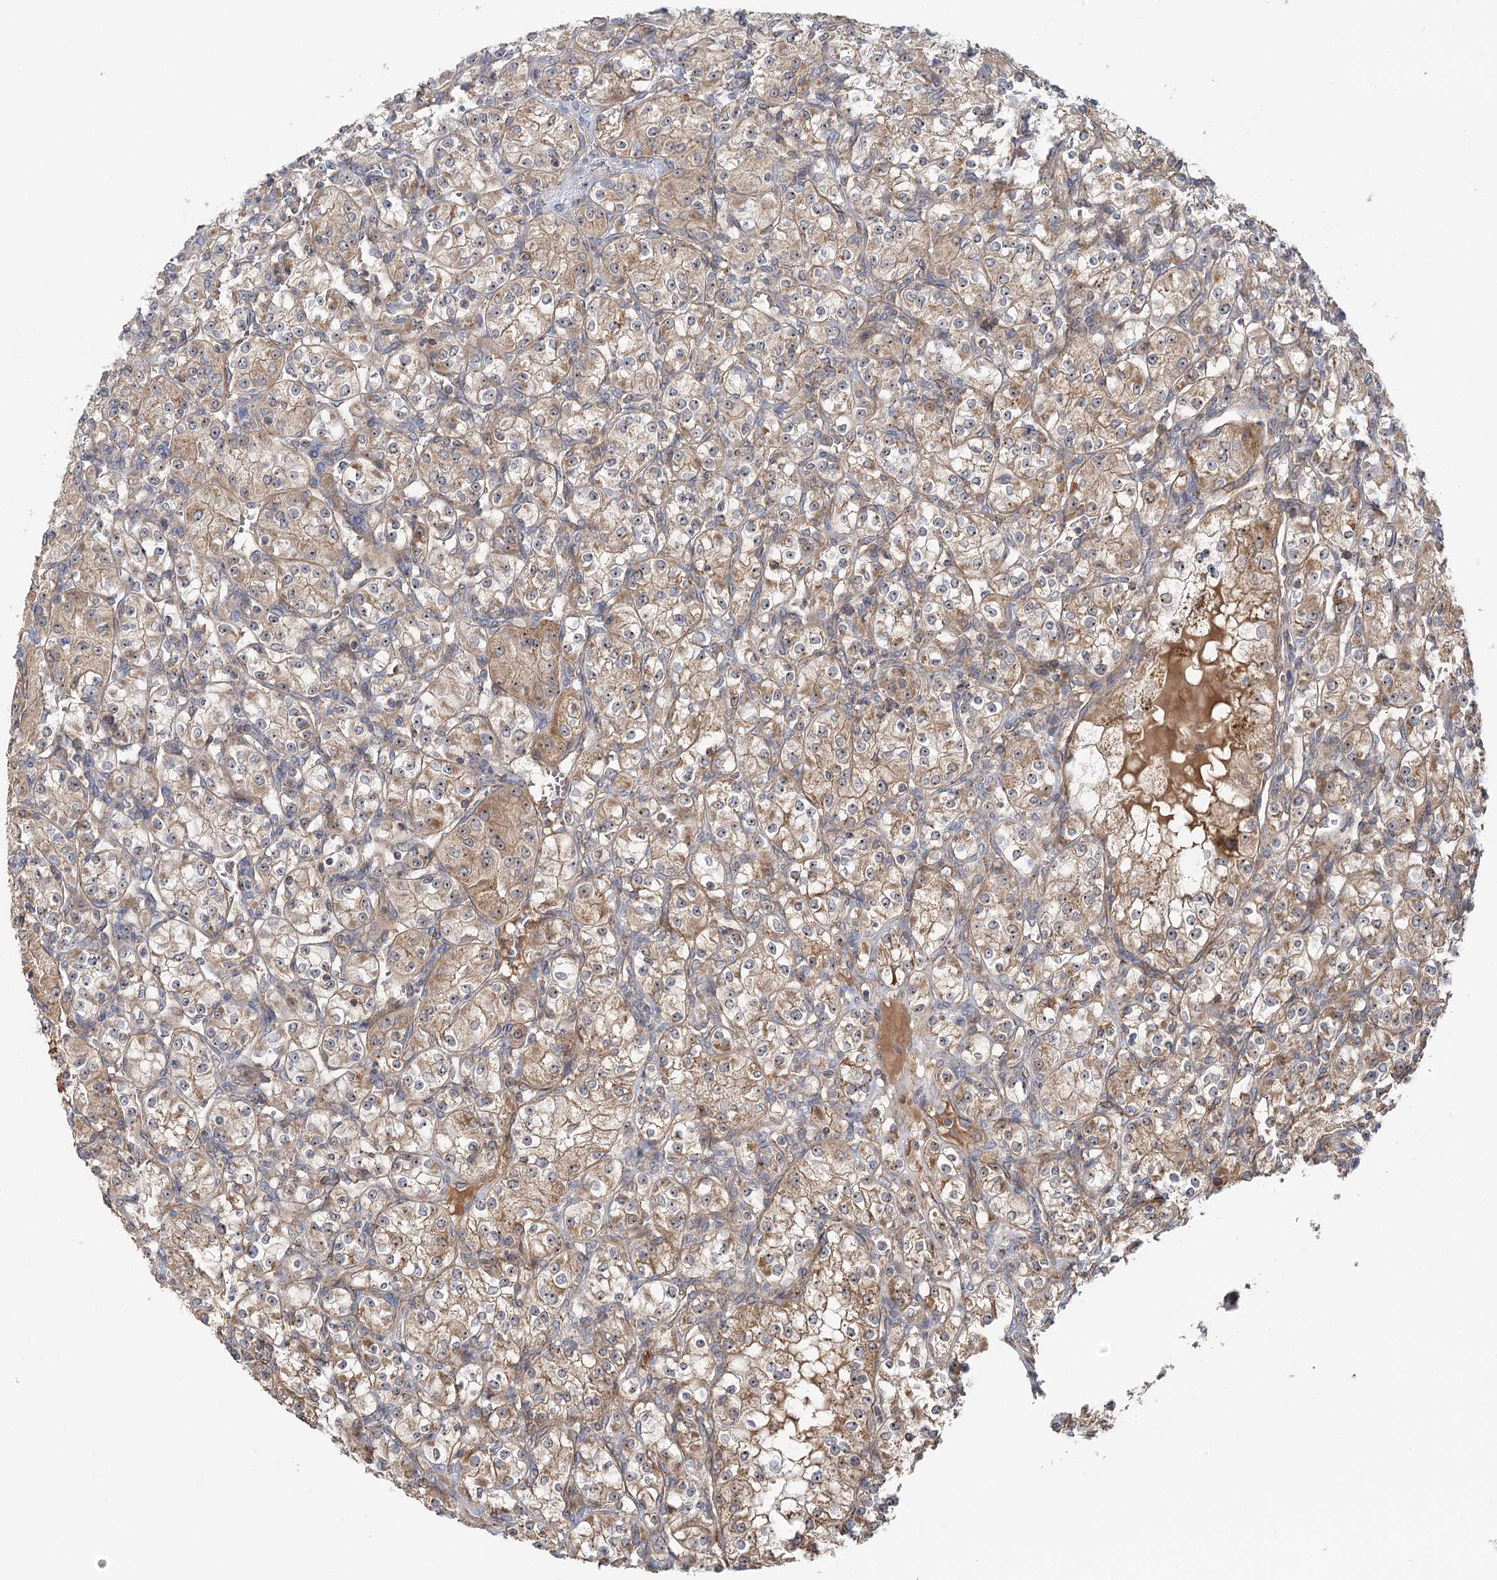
{"staining": {"intensity": "moderate", "quantity": ">75%", "location": "cytoplasmic/membranous,nuclear"}, "tissue": "renal cancer", "cell_type": "Tumor cells", "image_type": "cancer", "snomed": [{"axis": "morphology", "description": "Adenocarcinoma, NOS"}, {"axis": "topography", "description": "Kidney"}], "caption": "The immunohistochemical stain labels moderate cytoplasmic/membranous and nuclear expression in tumor cells of renal cancer (adenocarcinoma) tissue.", "gene": "RAPGEF6", "patient": {"sex": "male", "age": 77}}